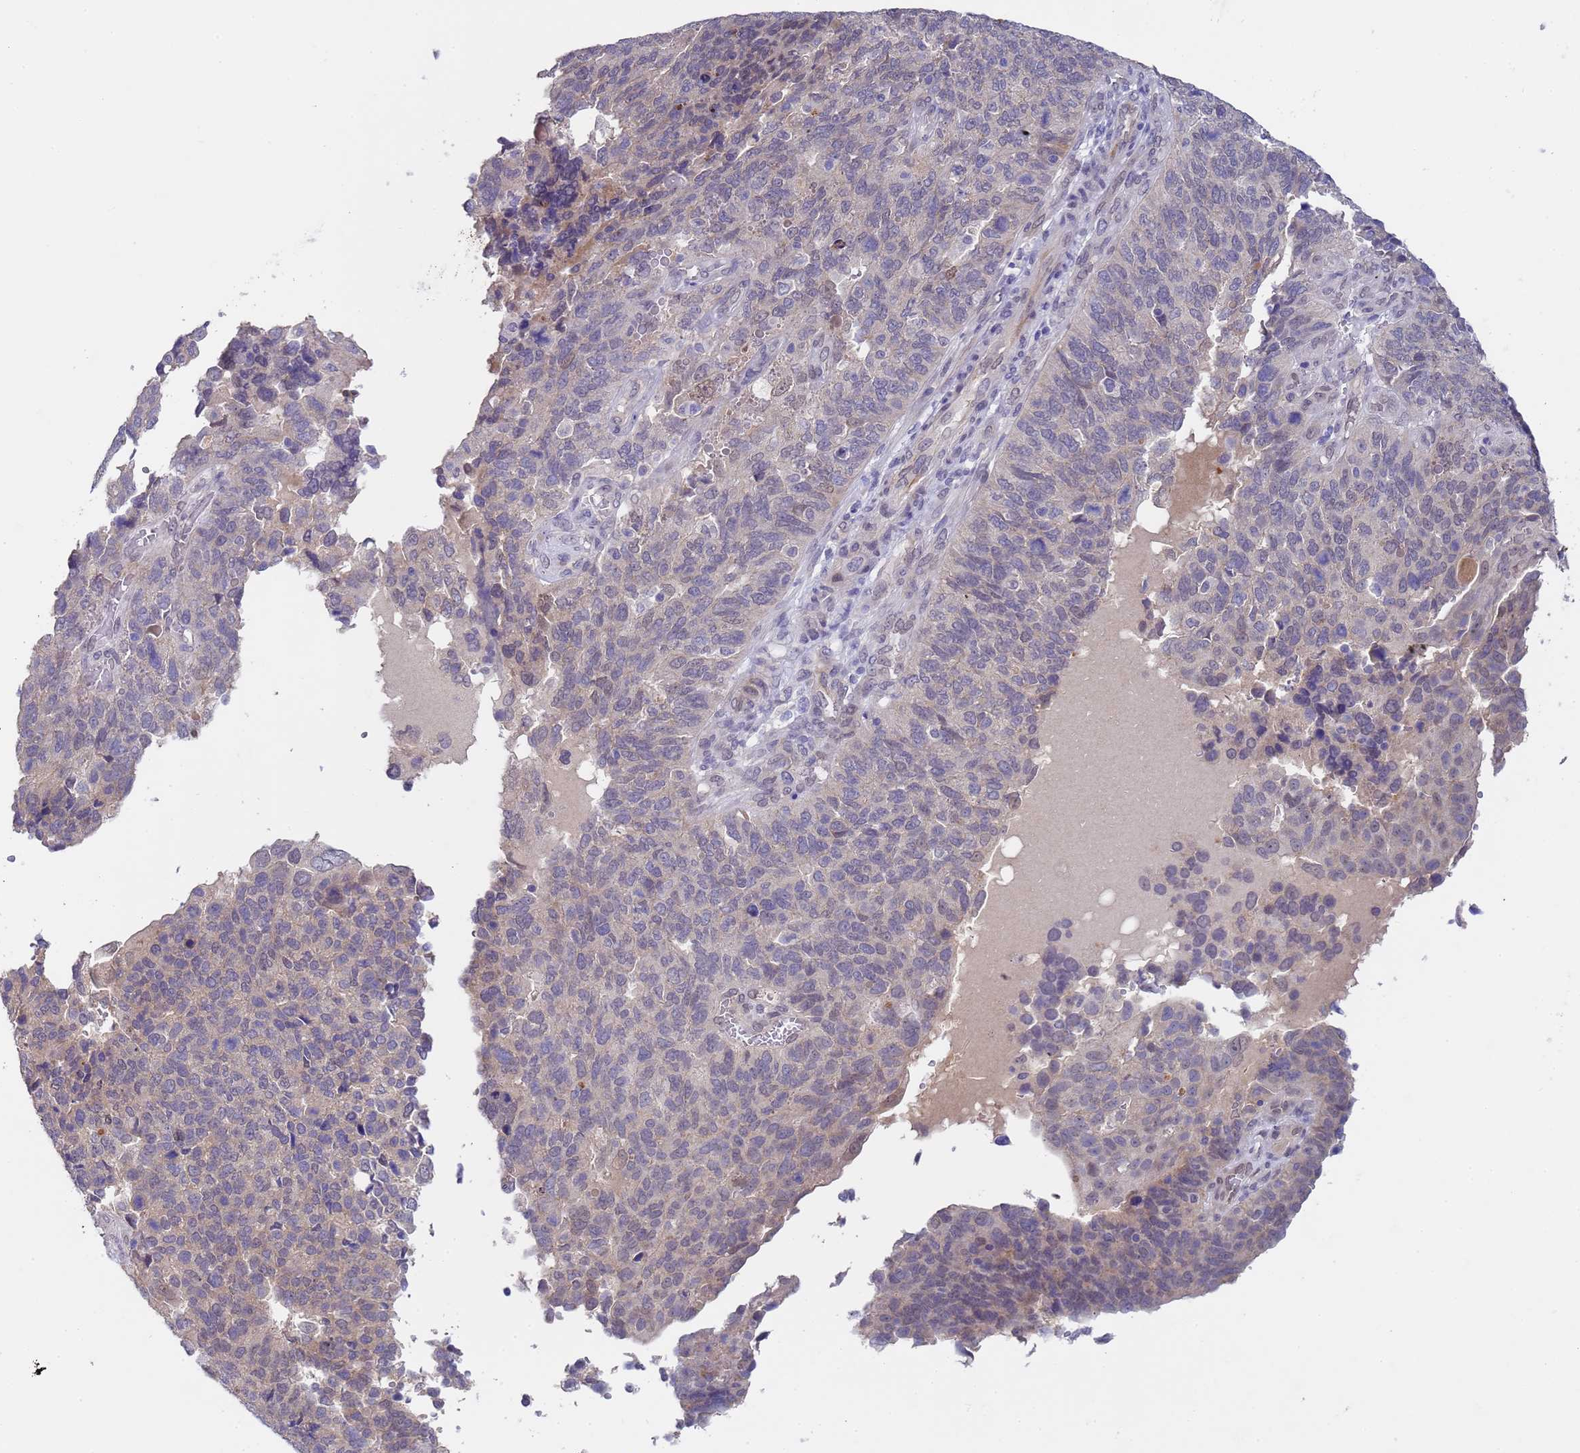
{"staining": {"intensity": "negative", "quantity": "none", "location": "none"}, "tissue": "endometrial cancer", "cell_type": "Tumor cells", "image_type": "cancer", "snomed": [{"axis": "morphology", "description": "Adenocarcinoma, NOS"}, {"axis": "topography", "description": "Endometrium"}], "caption": "Immunohistochemistry (IHC) micrograph of neoplastic tissue: adenocarcinoma (endometrial) stained with DAB shows no significant protein positivity in tumor cells. (Brightfield microscopy of DAB (3,3'-diaminobenzidine) immunohistochemistry at high magnification).", "gene": "TRMT10A", "patient": {"sex": "female", "age": 66}}